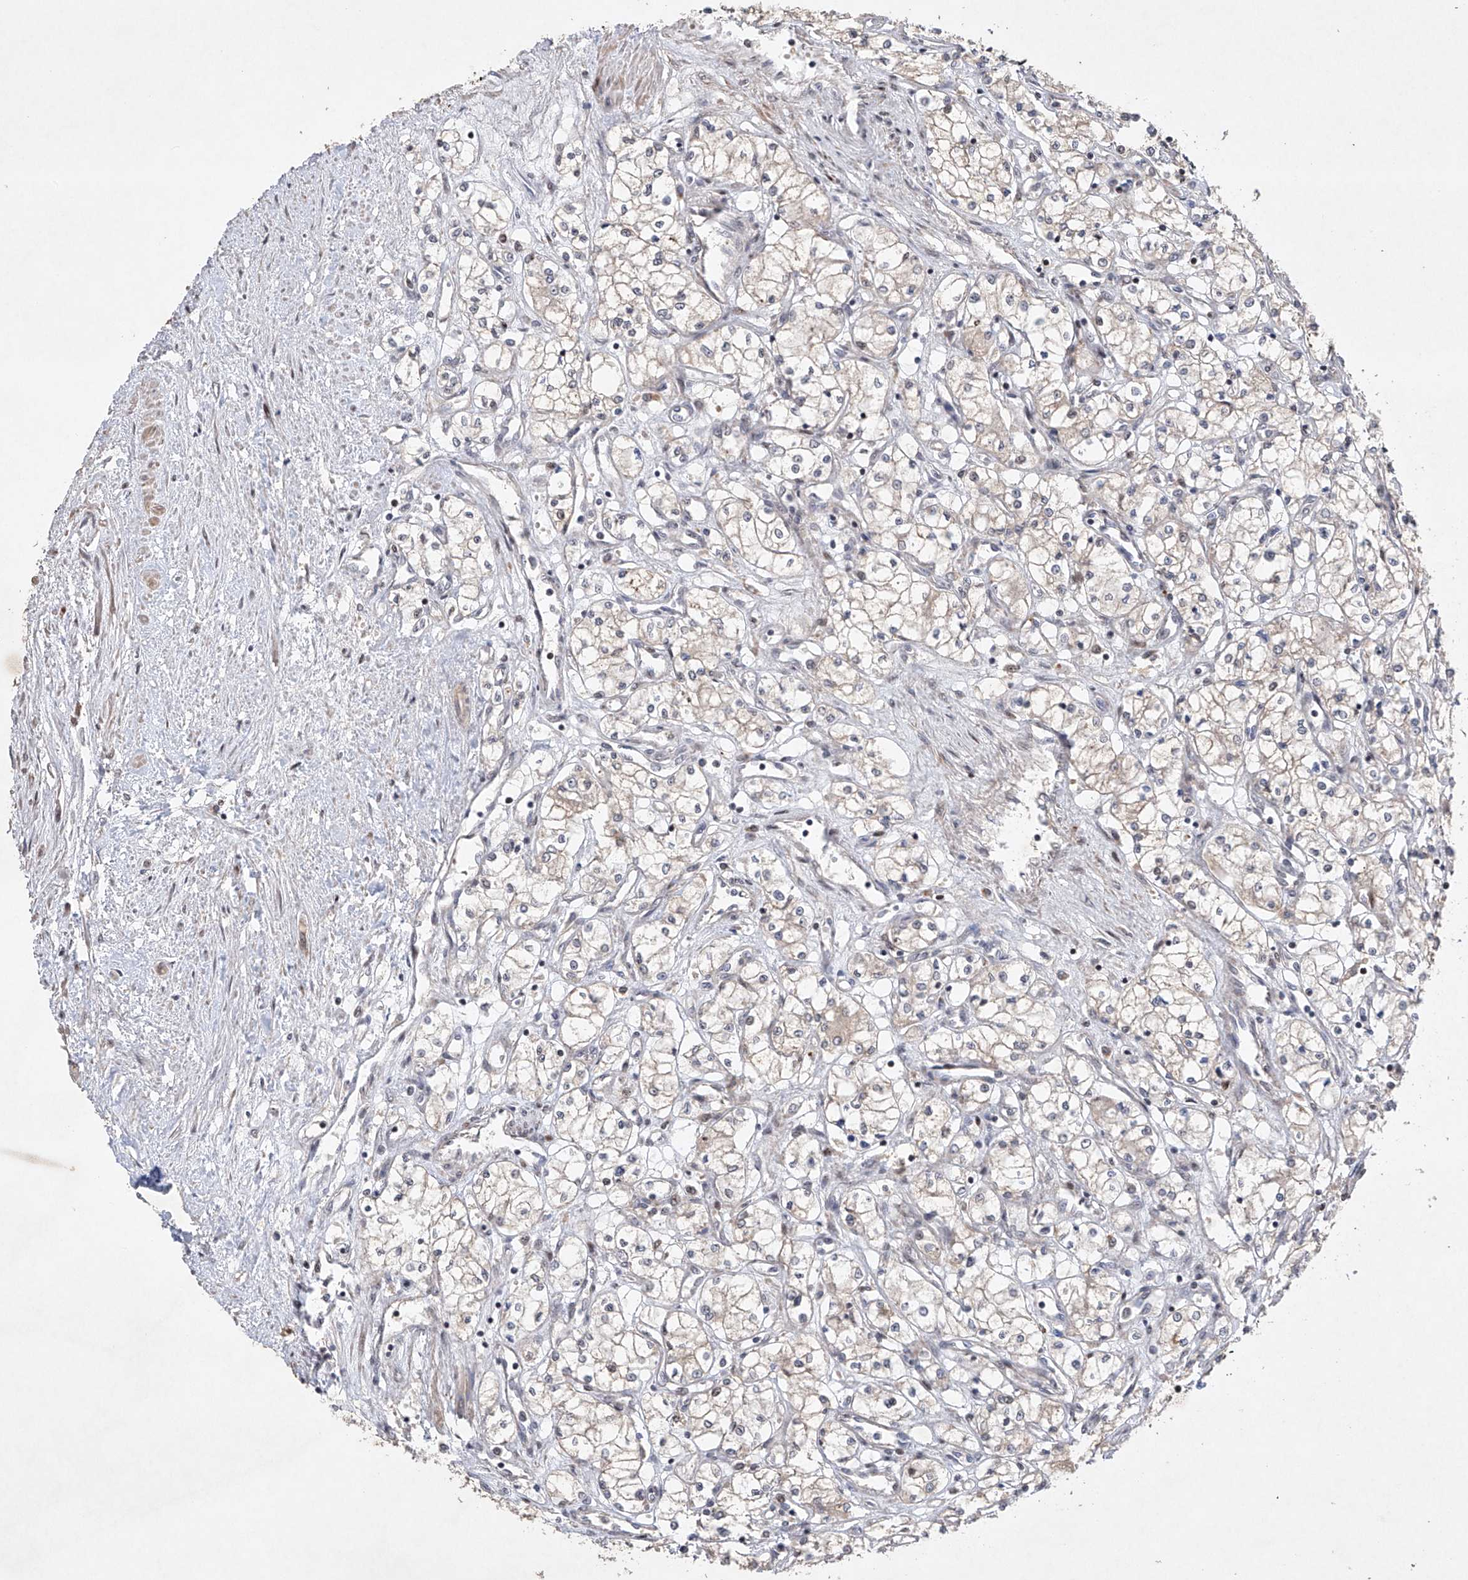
{"staining": {"intensity": "negative", "quantity": "none", "location": "none"}, "tissue": "renal cancer", "cell_type": "Tumor cells", "image_type": "cancer", "snomed": [{"axis": "morphology", "description": "Adenocarcinoma, NOS"}, {"axis": "topography", "description": "Kidney"}], "caption": "There is no significant positivity in tumor cells of renal adenocarcinoma. (DAB IHC, high magnification).", "gene": "AFG1L", "patient": {"sex": "male", "age": 59}}